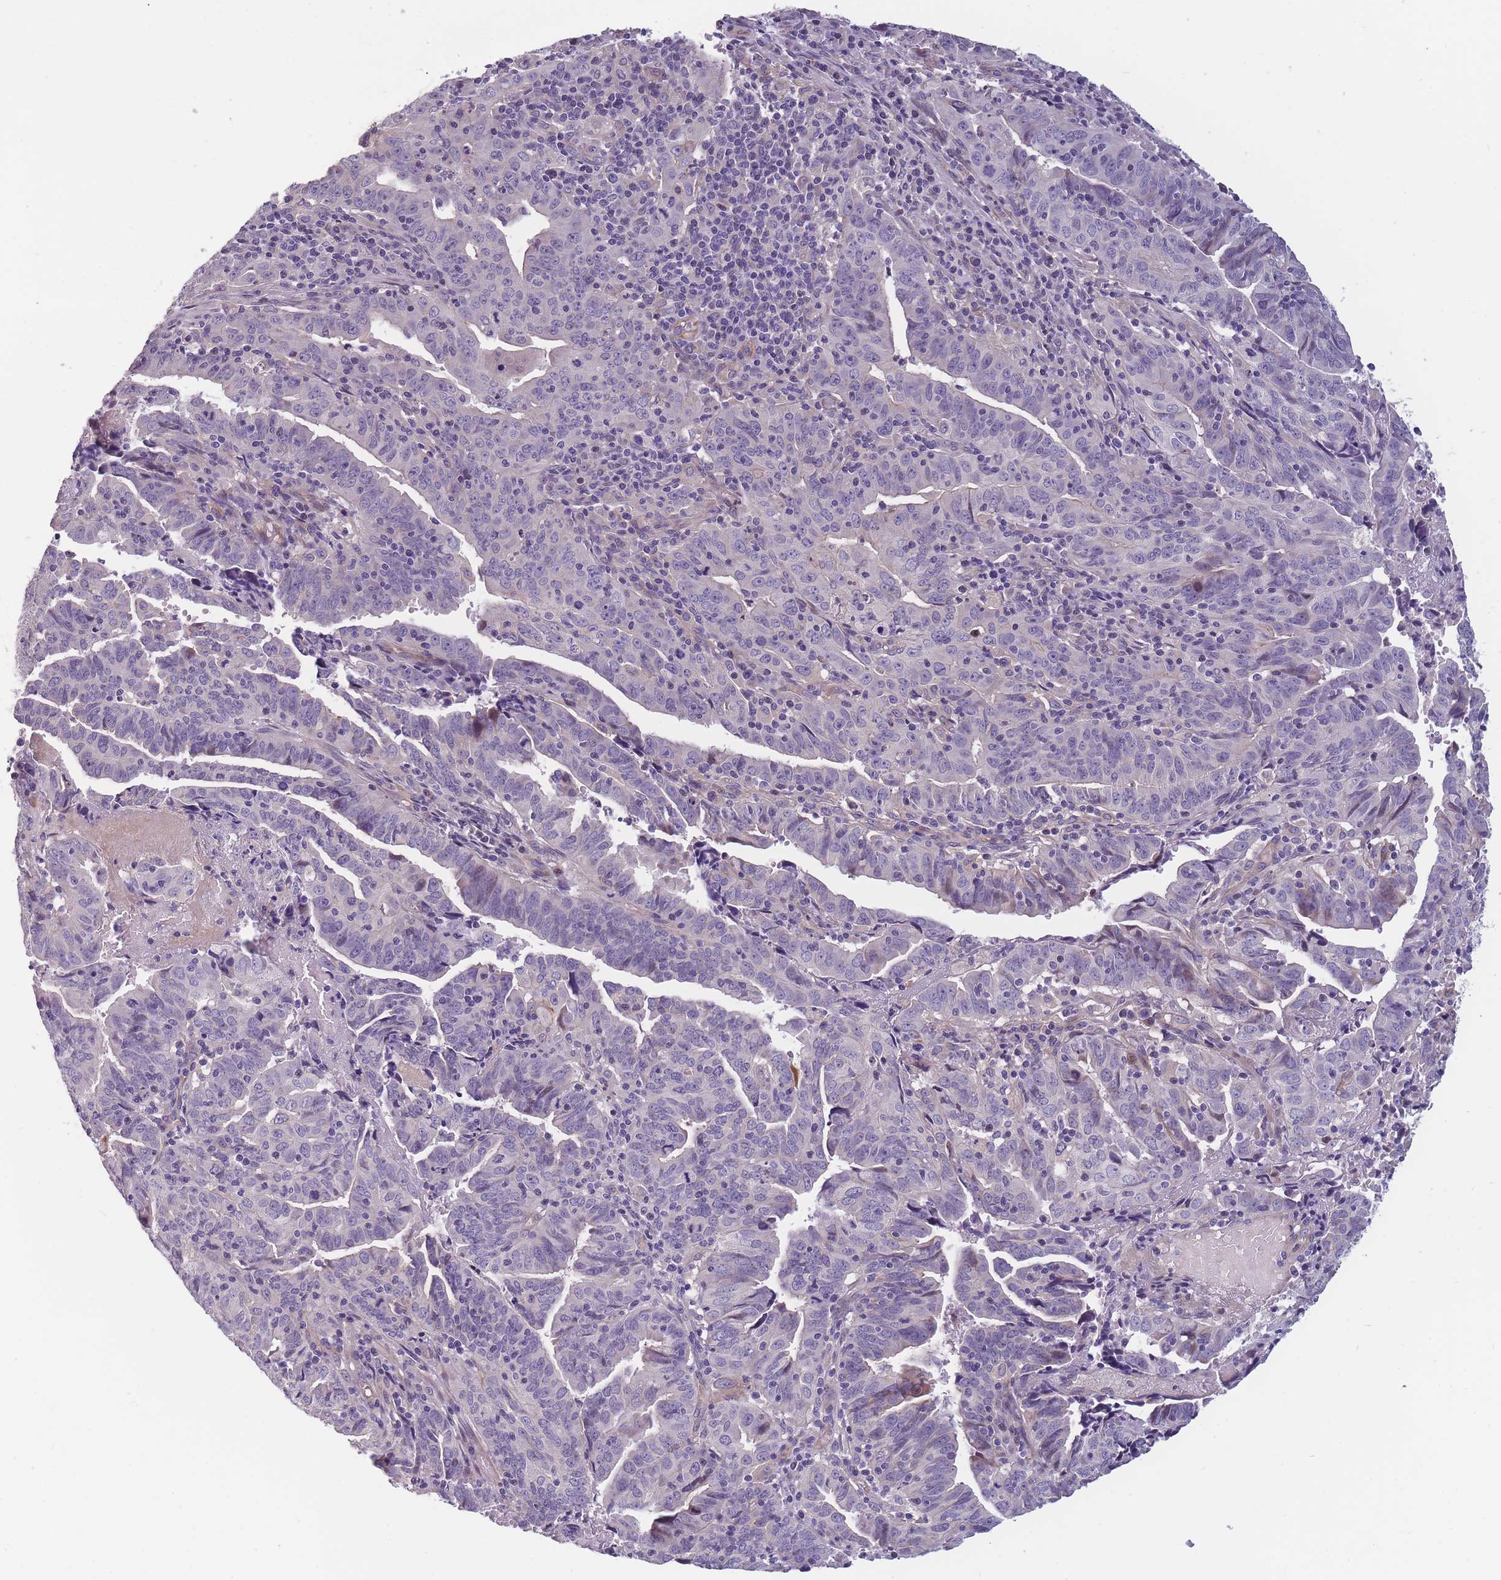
{"staining": {"intensity": "negative", "quantity": "none", "location": "none"}, "tissue": "endometrial cancer", "cell_type": "Tumor cells", "image_type": "cancer", "snomed": [{"axis": "morphology", "description": "Adenocarcinoma, NOS"}, {"axis": "topography", "description": "Endometrium"}], "caption": "Tumor cells are negative for brown protein staining in endometrial cancer (adenocarcinoma).", "gene": "FAM83F", "patient": {"sex": "female", "age": 60}}